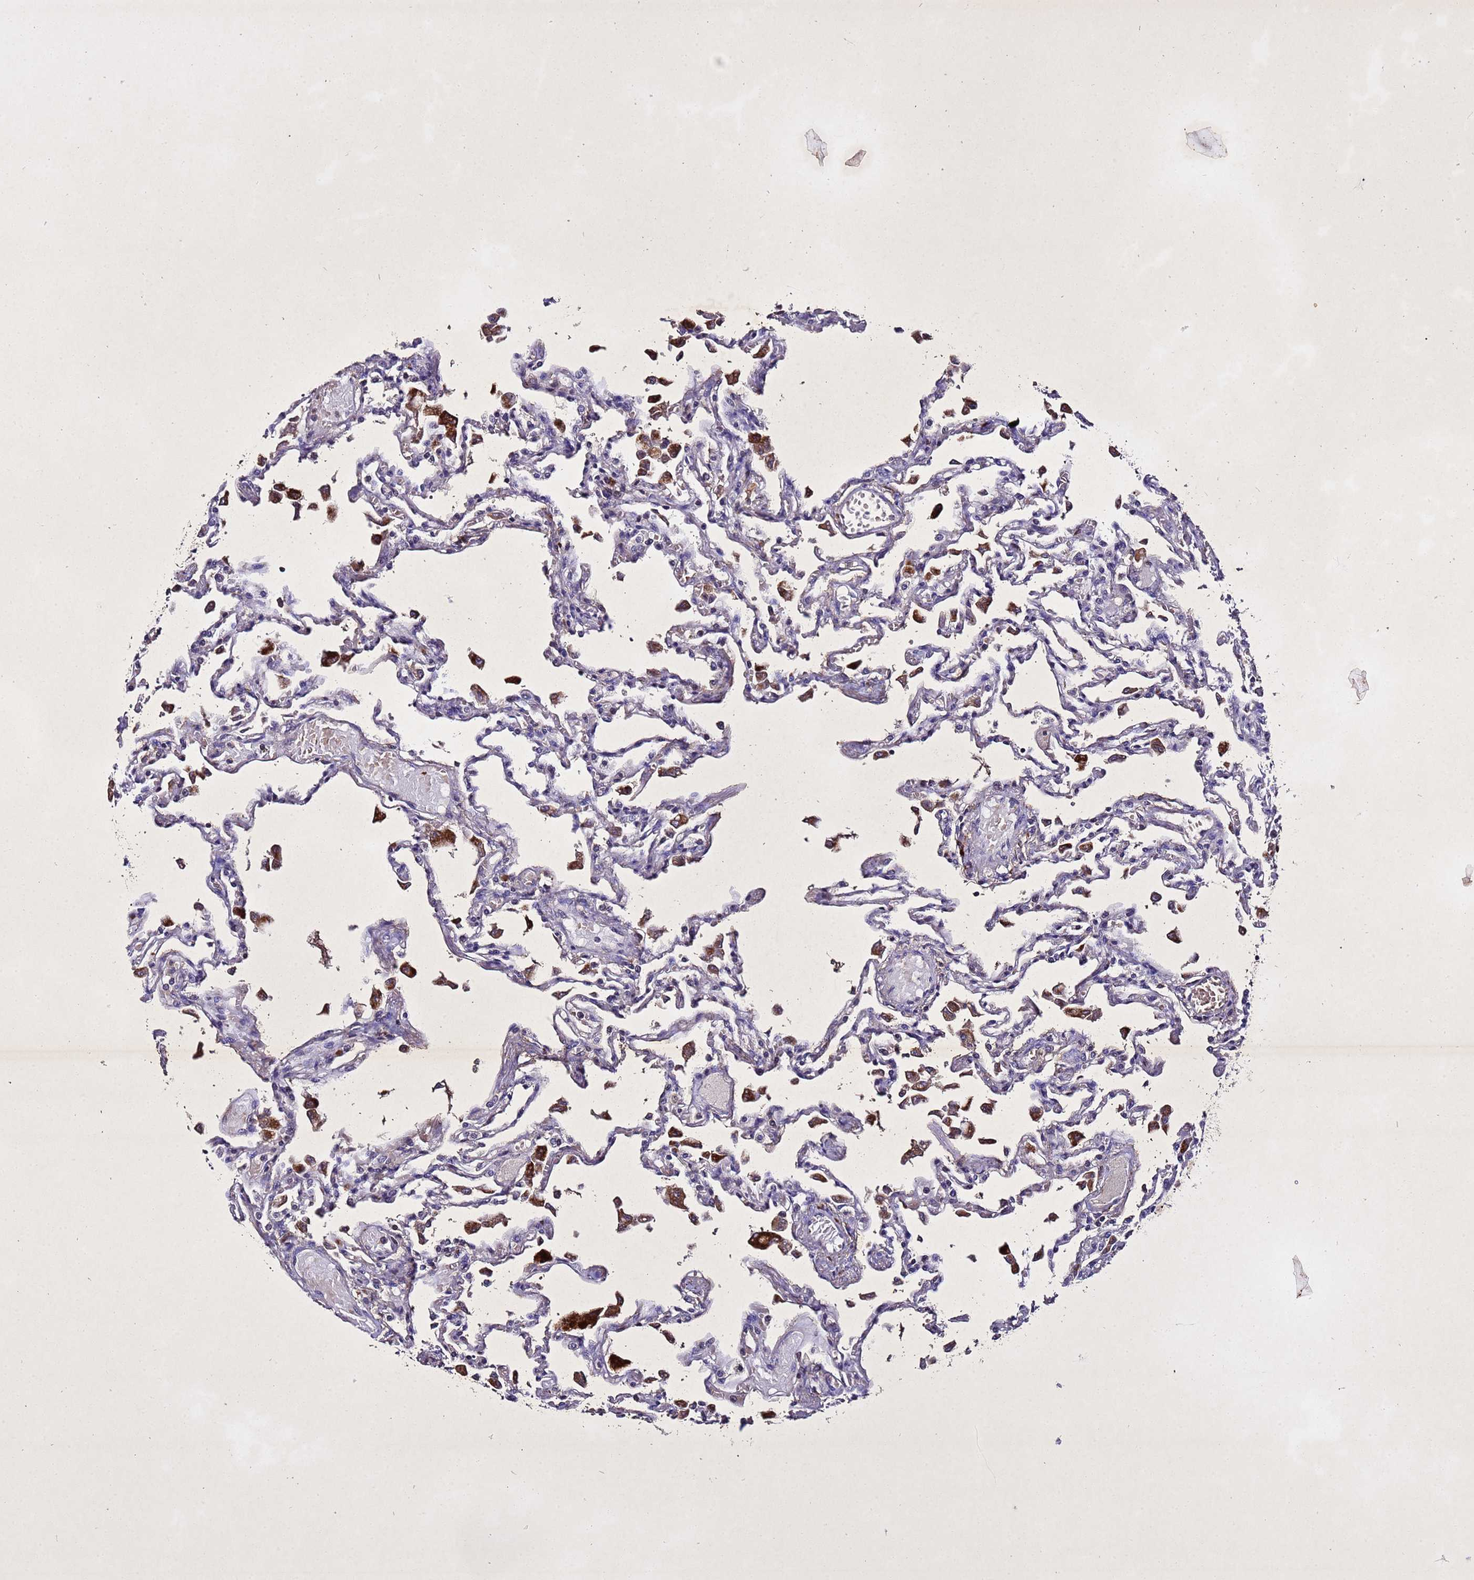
{"staining": {"intensity": "weak", "quantity": "<25%", "location": "cytoplasmic/membranous"}, "tissue": "lung", "cell_type": "Alveolar cells", "image_type": "normal", "snomed": [{"axis": "morphology", "description": "Normal tissue, NOS"}, {"axis": "topography", "description": "Bronchus"}, {"axis": "topography", "description": "Lung"}], "caption": "Protein analysis of normal lung displays no significant expression in alveolar cells. (DAB (3,3'-diaminobenzidine) IHC, high magnification).", "gene": "SV2B", "patient": {"sex": "female", "age": 49}}